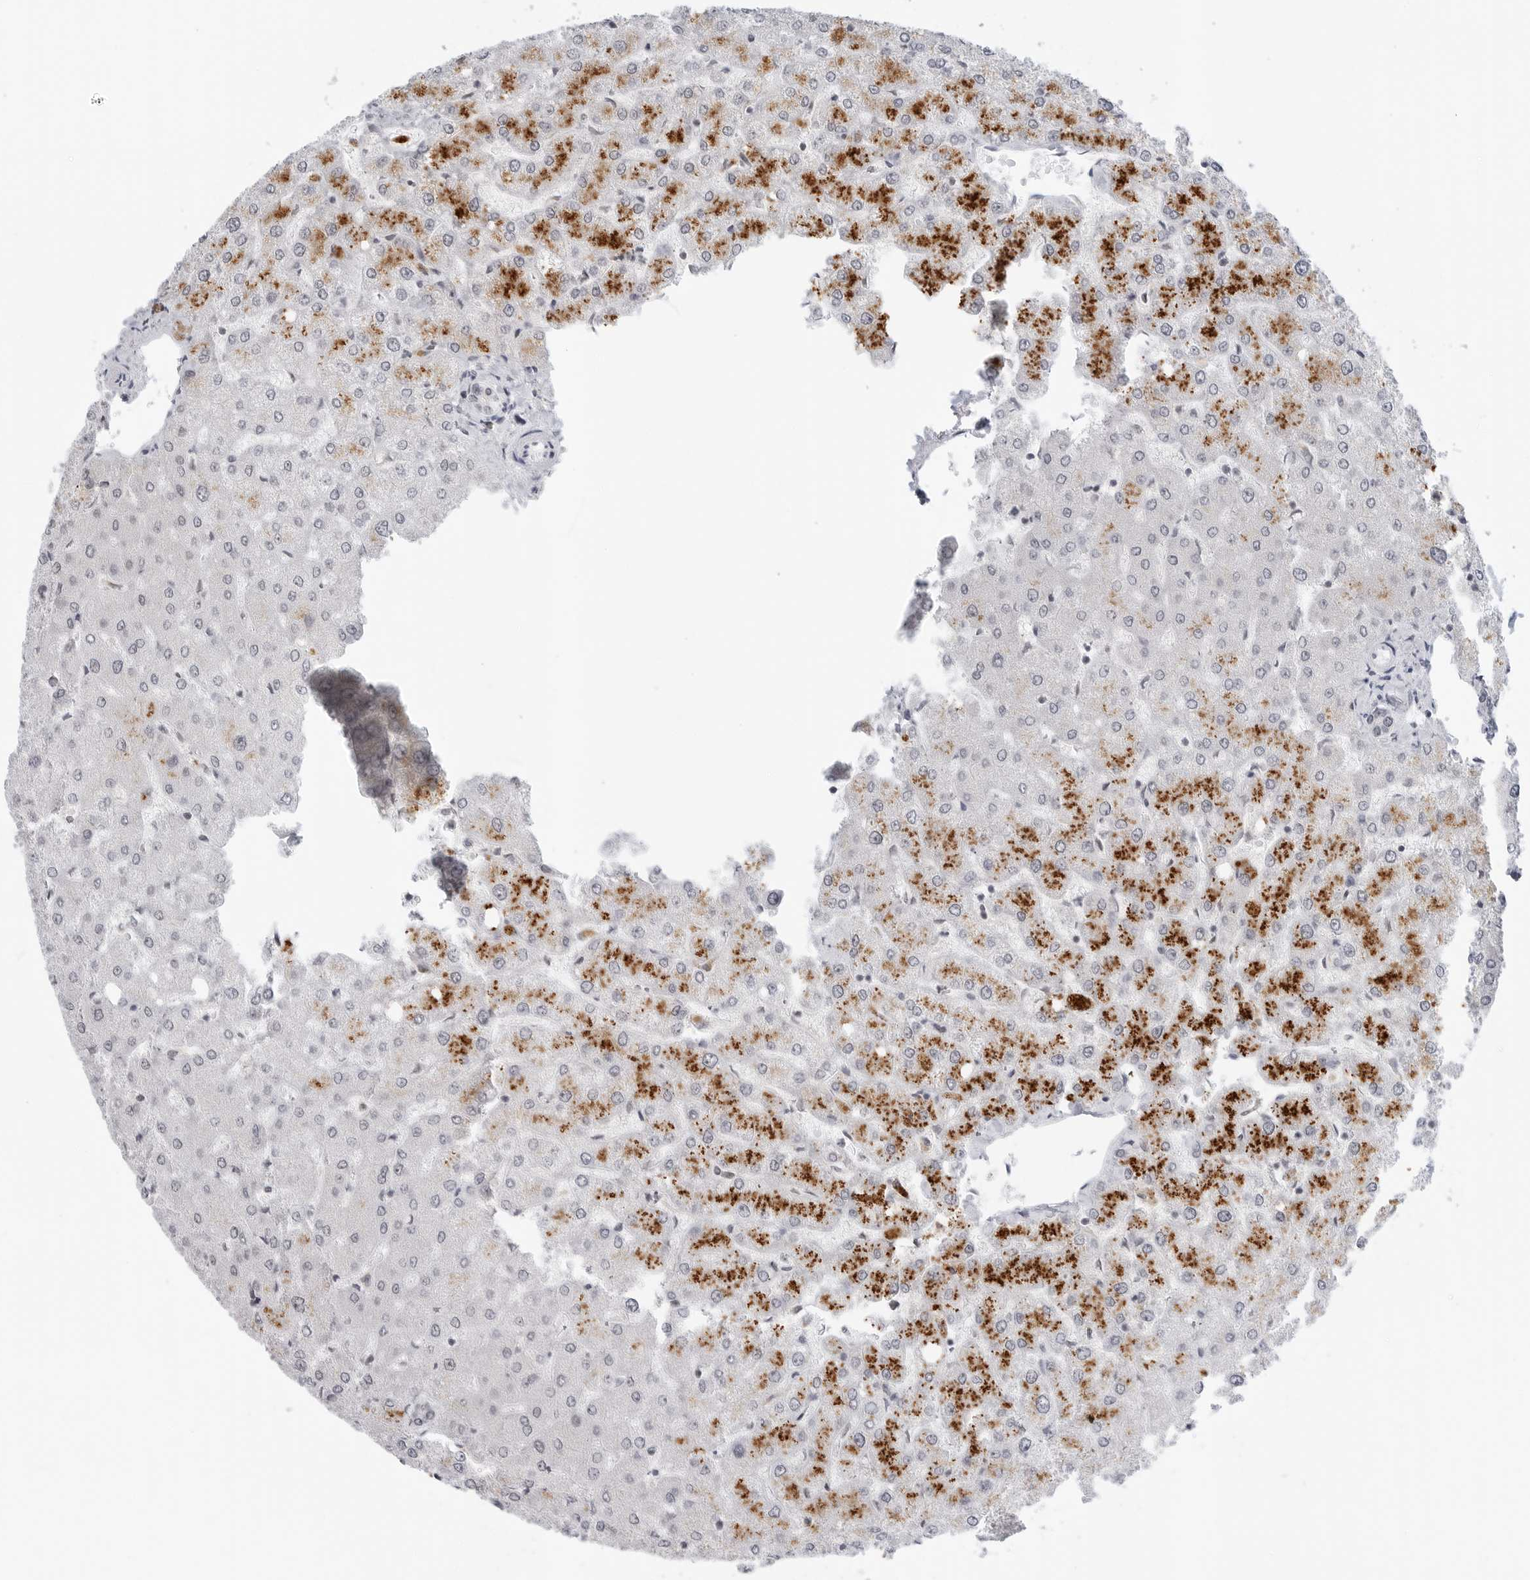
{"staining": {"intensity": "negative", "quantity": "none", "location": "none"}, "tissue": "liver", "cell_type": "Cholangiocytes", "image_type": "normal", "snomed": [{"axis": "morphology", "description": "Normal tissue, NOS"}, {"axis": "topography", "description": "Liver"}], "caption": "IHC micrograph of normal liver stained for a protein (brown), which demonstrates no staining in cholangiocytes. (DAB (3,3'-diaminobenzidine) IHC, high magnification).", "gene": "WRAP53", "patient": {"sex": "female", "age": 54}}